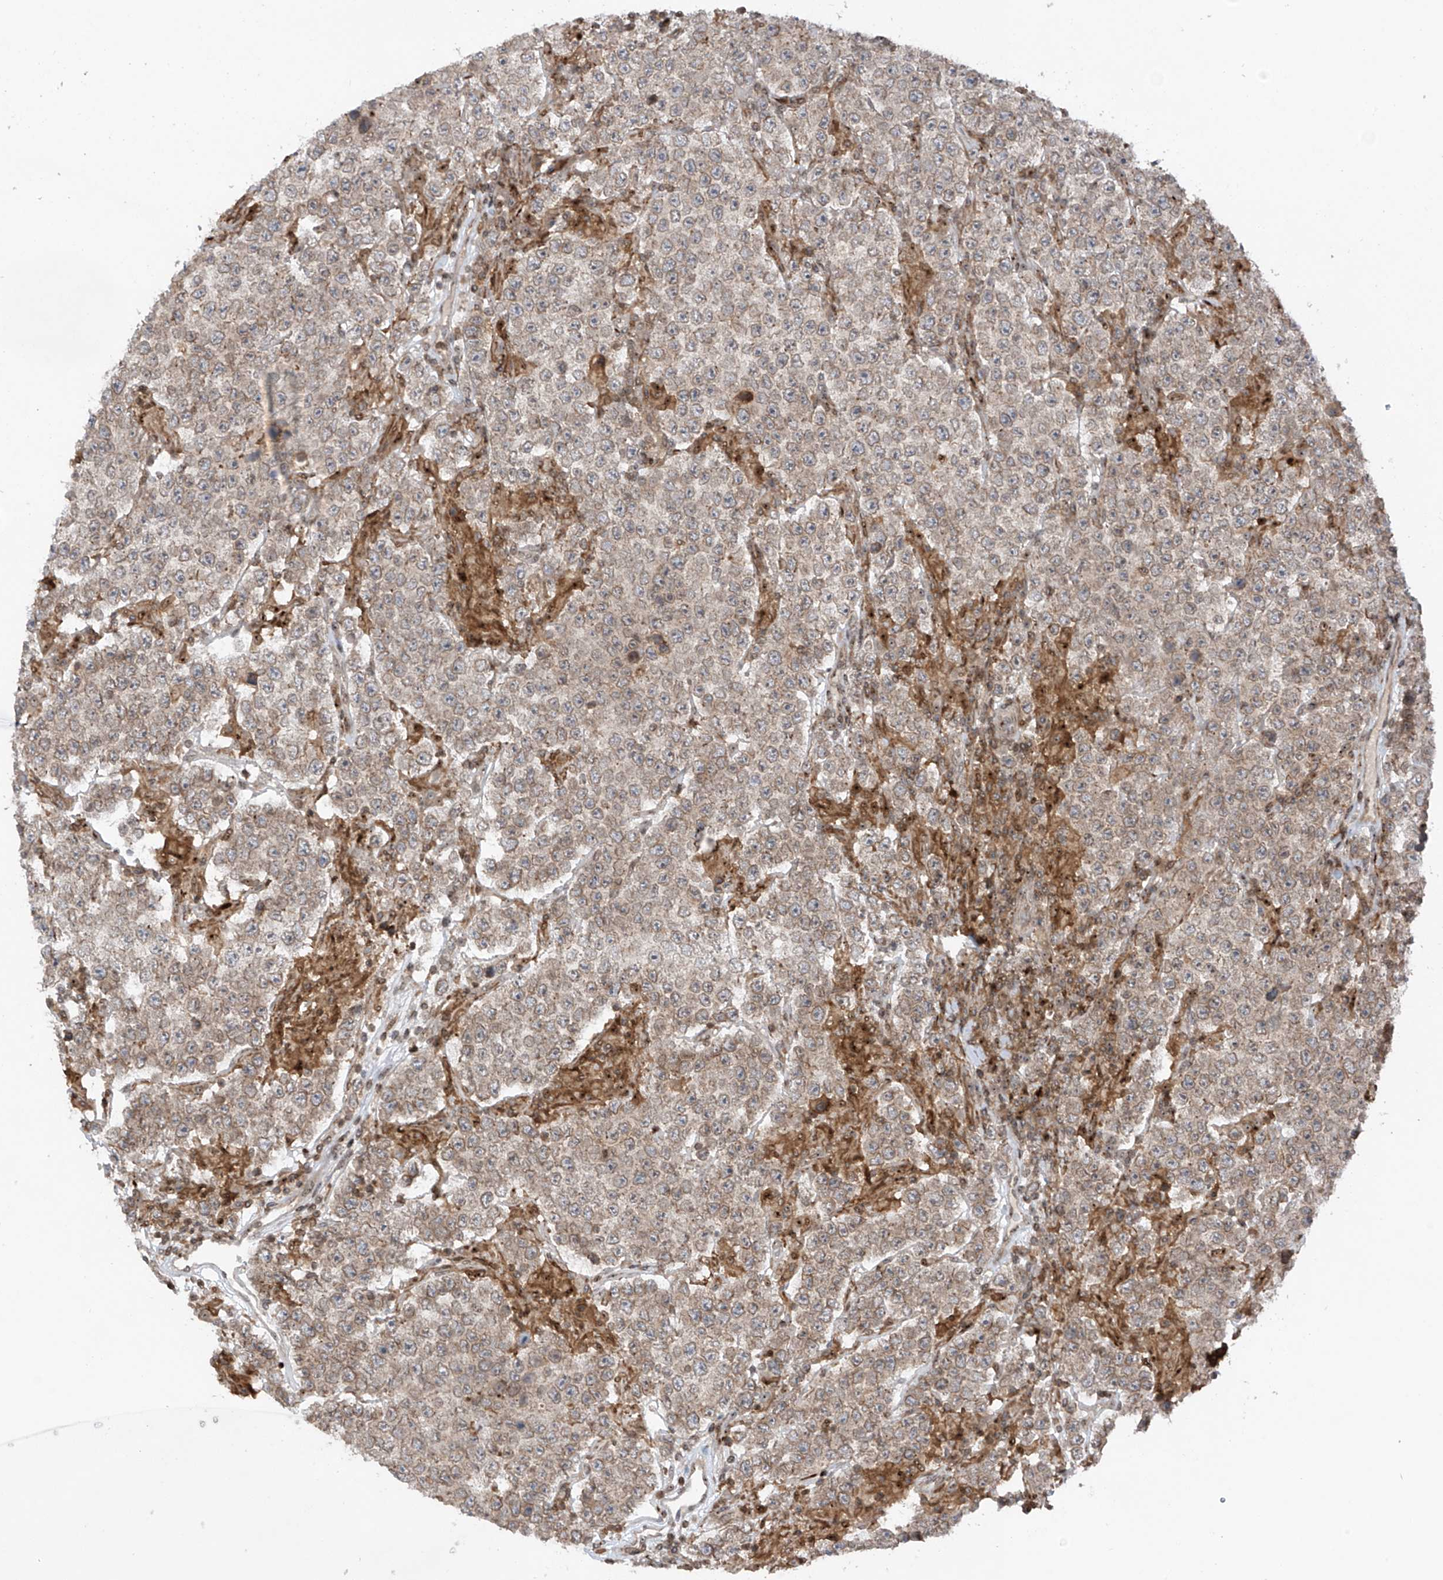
{"staining": {"intensity": "weak", "quantity": "<25%", "location": "cytoplasmic/membranous"}, "tissue": "testis cancer", "cell_type": "Tumor cells", "image_type": "cancer", "snomed": [{"axis": "morphology", "description": "Normal tissue, NOS"}, {"axis": "morphology", "description": "Urothelial carcinoma, High grade"}, {"axis": "morphology", "description": "Seminoma, NOS"}, {"axis": "morphology", "description": "Carcinoma, Embryonal, NOS"}, {"axis": "topography", "description": "Urinary bladder"}, {"axis": "topography", "description": "Testis"}], "caption": "Immunohistochemistry of testis cancer (embryonal carcinoma) reveals no staining in tumor cells.", "gene": "REPIN1", "patient": {"sex": "male", "age": 41}}